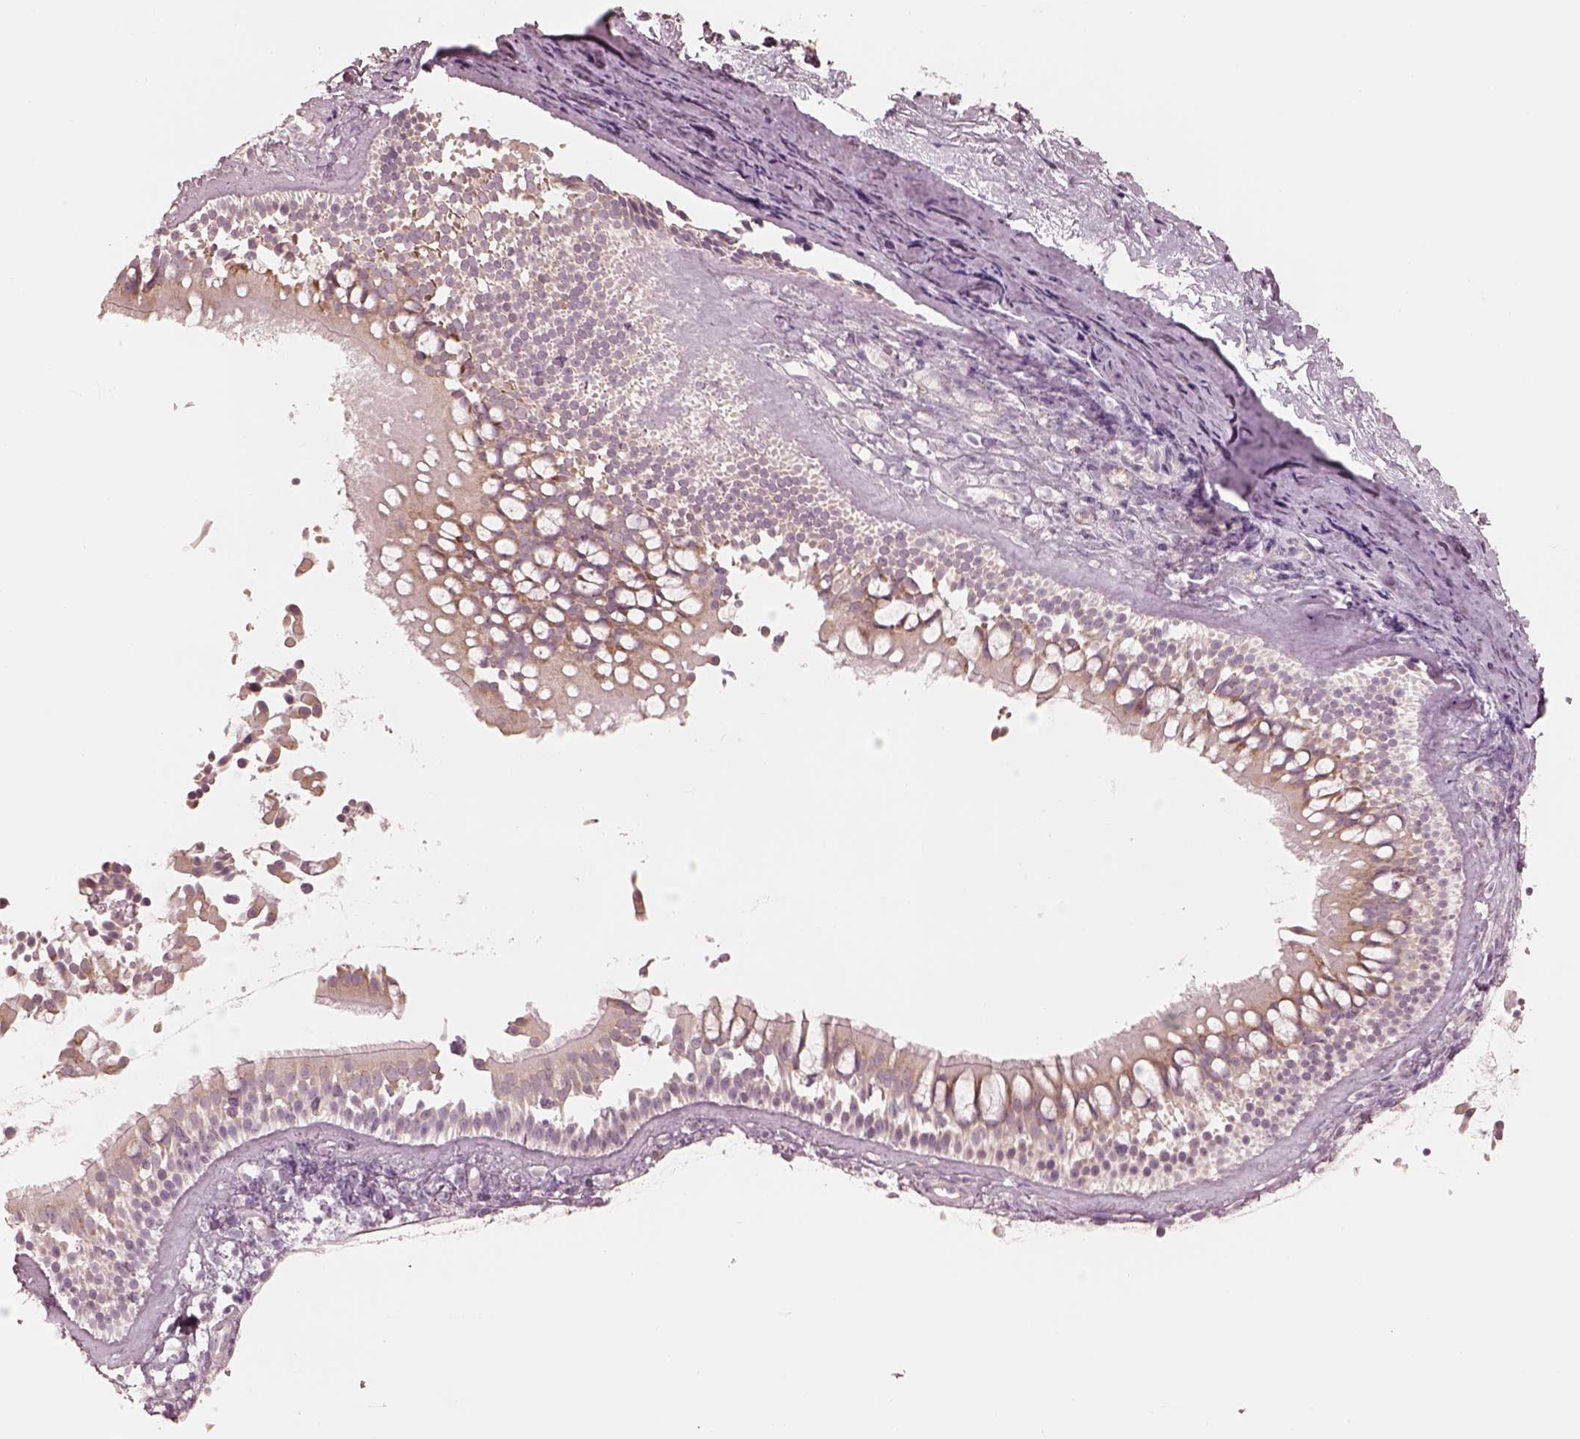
{"staining": {"intensity": "weak", "quantity": "25%-75%", "location": "cytoplasmic/membranous"}, "tissue": "nasopharynx", "cell_type": "Respiratory epithelial cells", "image_type": "normal", "snomed": [{"axis": "morphology", "description": "Normal tissue, NOS"}, {"axis": "topography", "description": "Nasopharynx"}], "caption": "This image exhibits benign nasopharynx stained with immunohistochemistry (IHC) to label a protein in brown. The cytoplasmic/membranous of respiratory epithelial cells show weak positivity for the protein. Nuclei are counter-stained blue.", "gene": "RAB3C", "patient": {"sex": "male", "age": 68}}